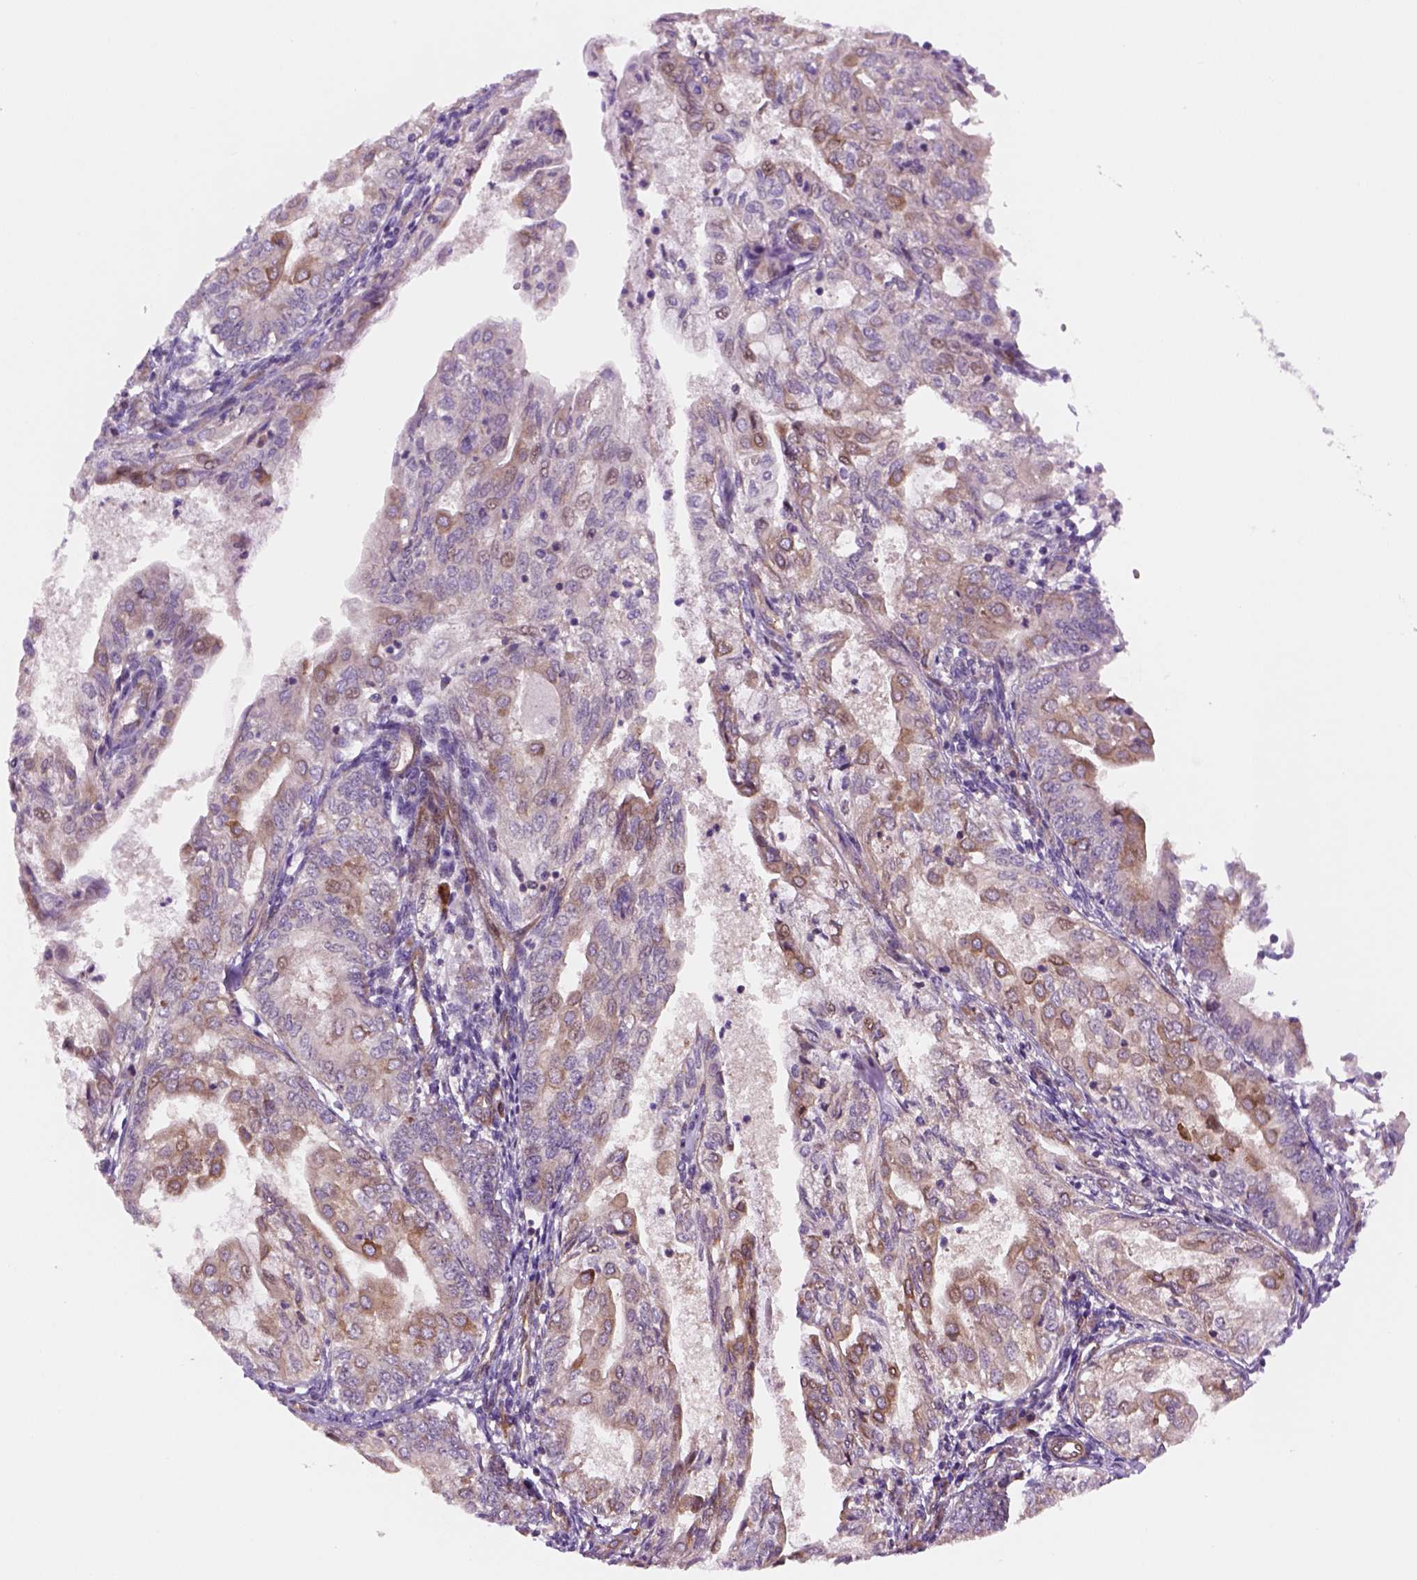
{"staining": {"intensity": "moderate", "quantity": "<25%", "location": "cytoplasmic/membranous"}, "tissue": "endometrial cancer", "cell_type": "Tumor cells", "image_type": "cancer", "snomed": [{"axis": "morphology", "description": "Adenocarcinoma, NOS"}, {"axis": "topography", "description": "Endometrium"}], "caption": "An immunohistochemistry (IHC) image of tumor tissue is shown. Protein staining in brown labels moderate cytoplasmic/membranous positivity in adenocarcinoma (endometrial) within tumor cells.", "gene": "VSTM5", "patient": {"sex": "female", "age": 68}}